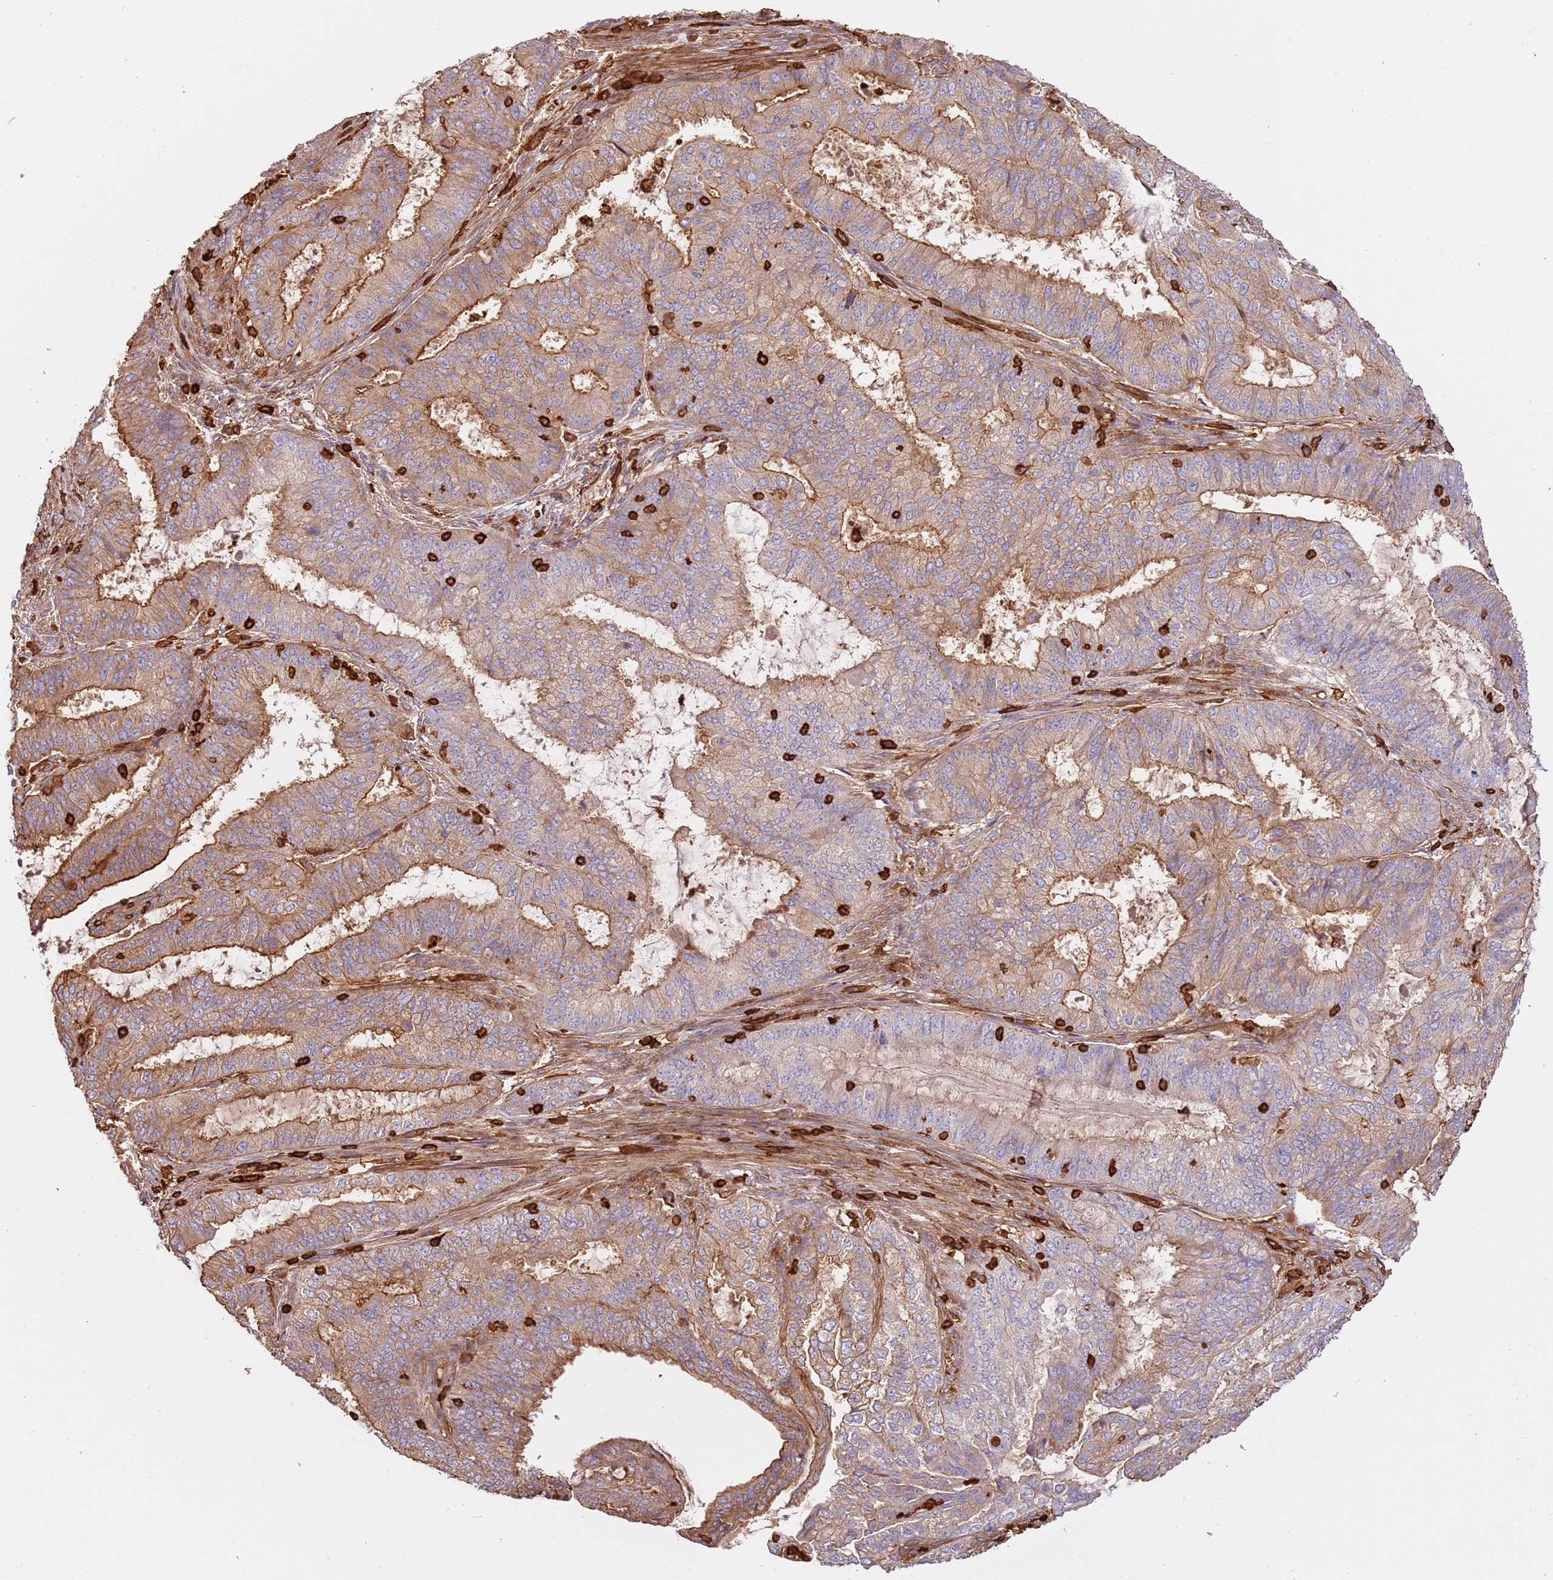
{"staining": {"intensity": "moderate", "quantity": ">75%", "location": "cytoplasmic/membranous"}, "tissue": "endometrial cancer", "cell_type": "Tumor cells", "image_type": "cancer", "snomed": [{"axis": "morphology", "description": "Adenocarcinoma, NOS"}, {"axis": "topography", "description": "Endometrium"}], "caption": "Brown immunohistochemical staining in endometrial cancer shows moderate cytoplasmic/membranous expression in about >75% of tumor cells.", "gene": "OR6P1", "patient": {"sex": "female", "age": 51}}